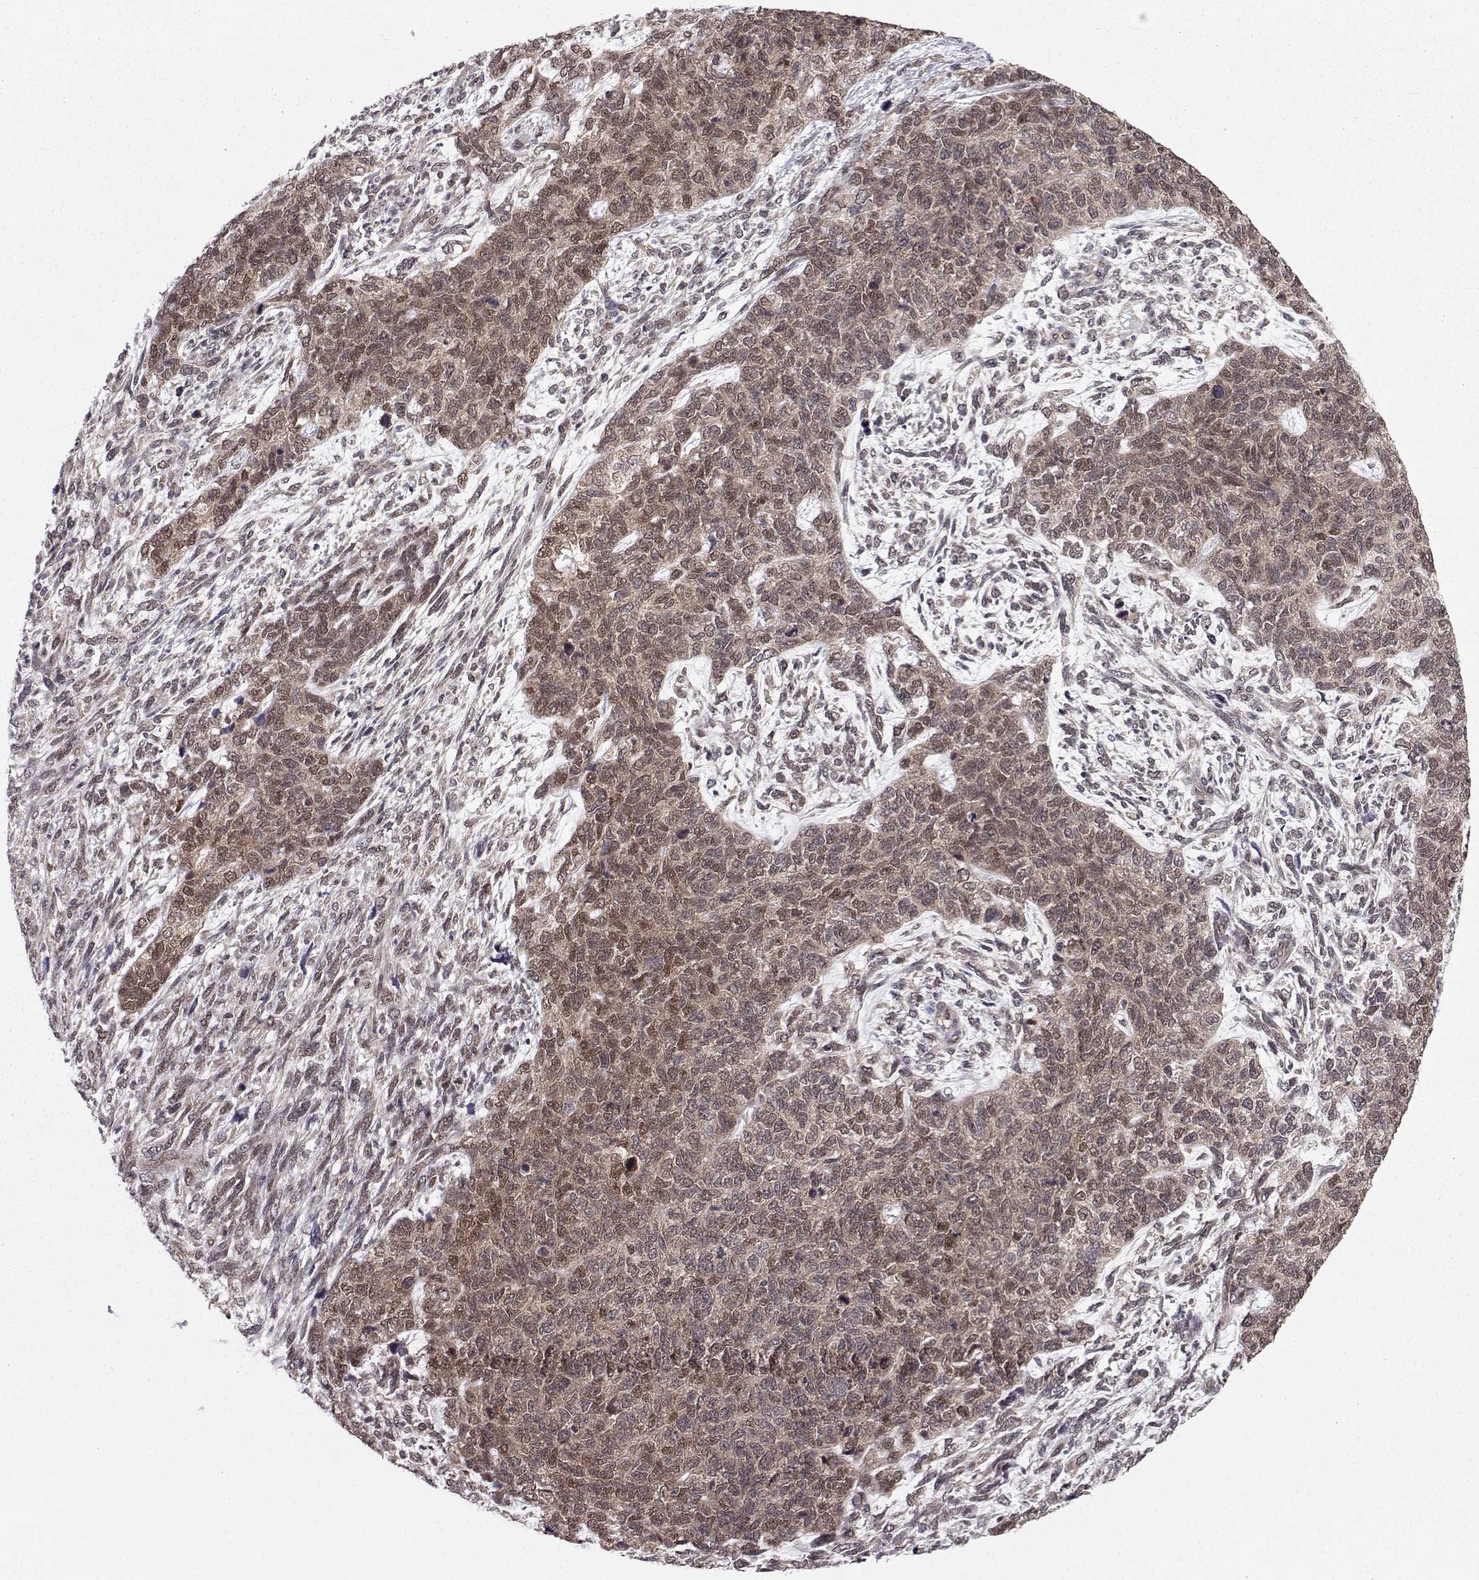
{"staining": {"intensity": "weak", "quantity": ">75%", "location": "cytoplasmic/membranous"}, "tissue": "cervical cancer", "cell_type": "Tumor cells", "image_type": "cancer", "snomed": [{"axis": "morphology", "description": "Squamous cell carcinoma, NOS"}, {"axis": "topography", "description": "Cervix"}], "caption": "Protein expression by immunohistochemistry demonstrates weak cytoplasmic/membranous staining in approximately >75% of tumor cells in cervical cancer (squamous cell carcinoma). (IHC, brightfield microscopy, high magnification).", "gene": "PKN2", "patient": {"sex": "female", "age": 63}}